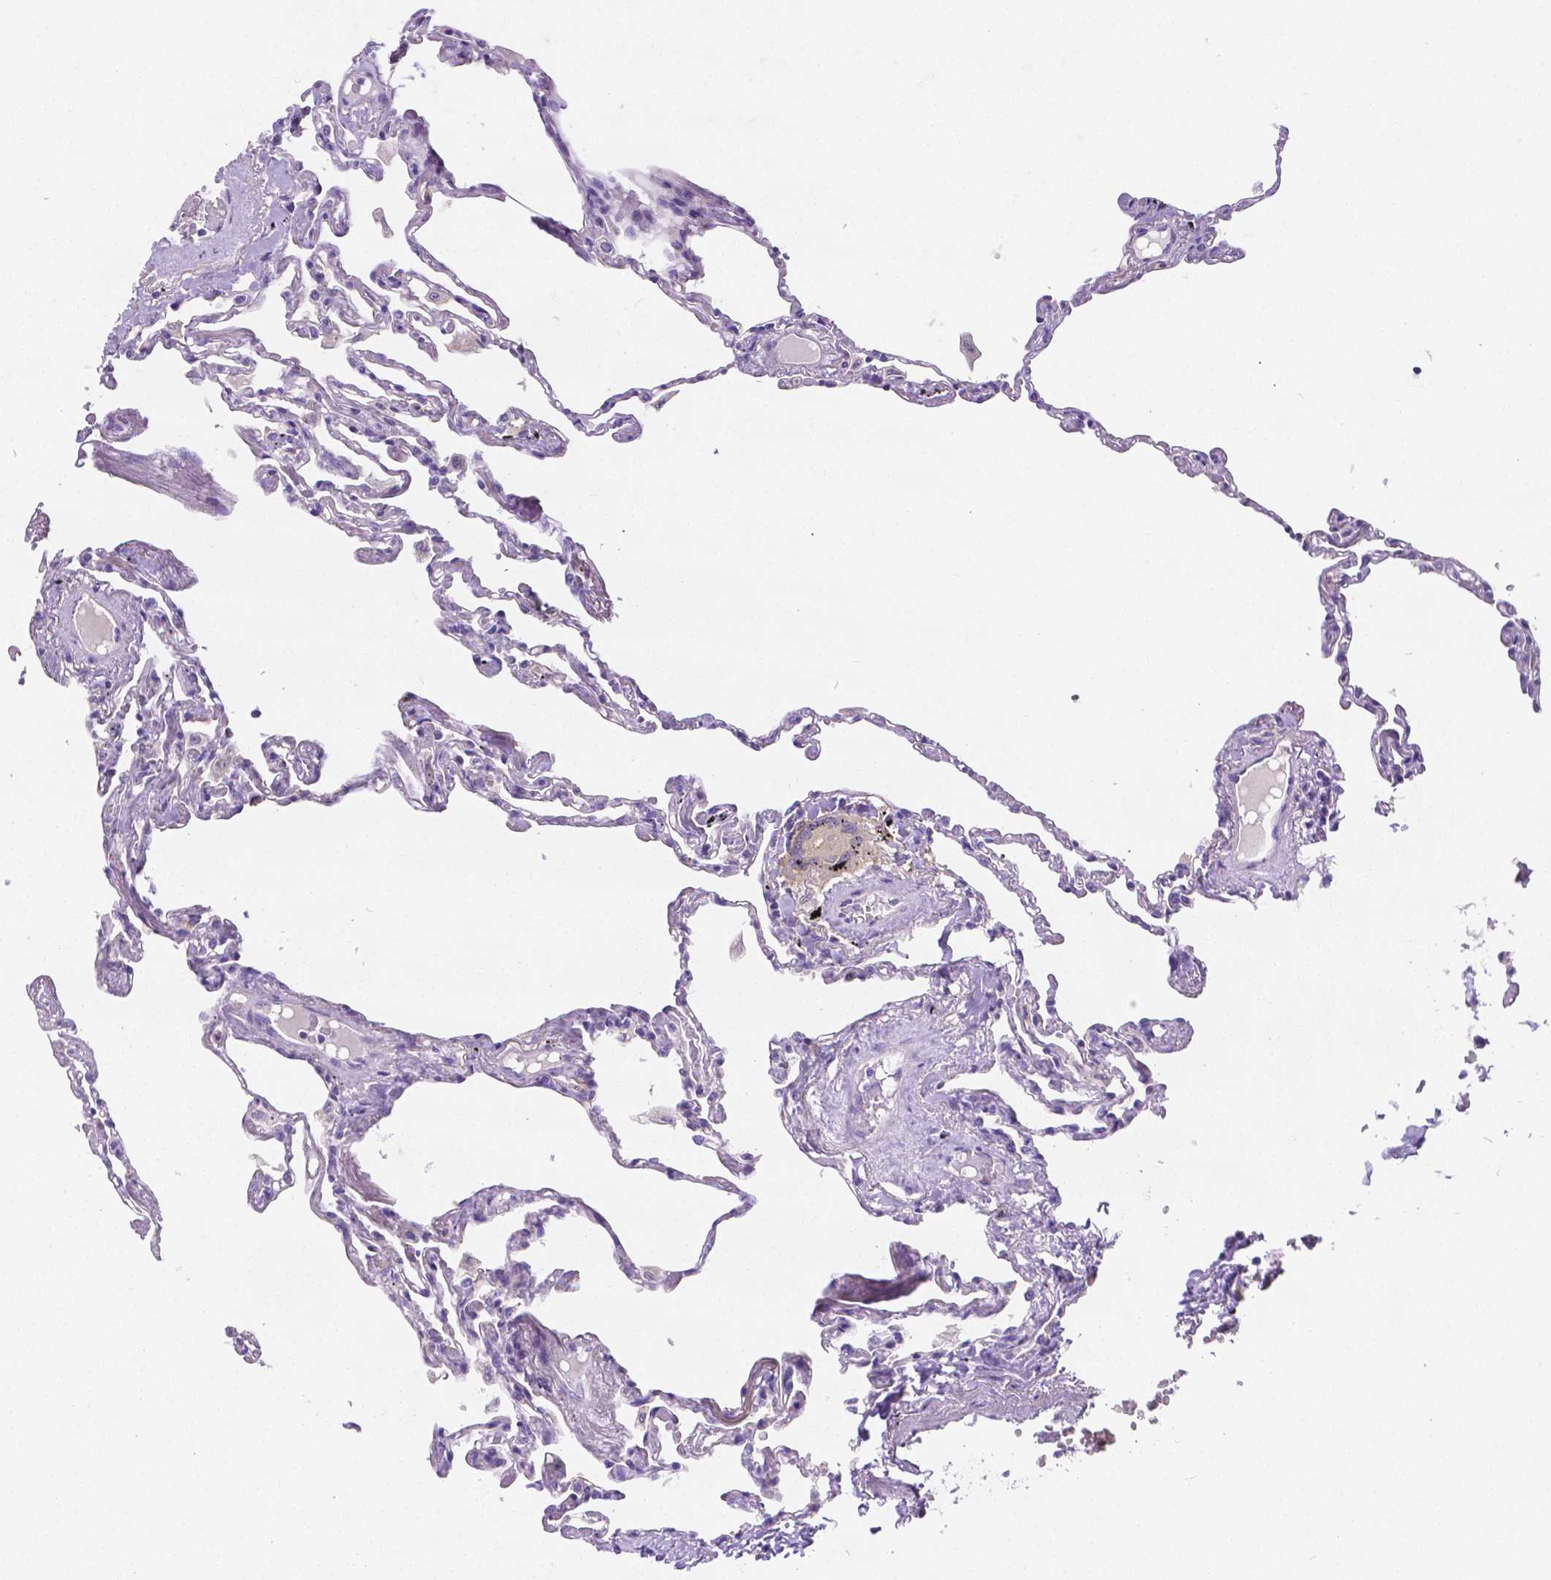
{"staining": {"intensity": "negative", "quantity": "none", "location": "none"}, "tissue": "lung", "cell_type": "Alveolar cells", "image_type": "normal", "snomed": [{"axis": "morphology", "description": "Normal tissue, NOS"}, {"axis": "topography", "description": "Lung"}], "caption": "Immunohistochemistry photomicrograph of benign human lung stained for a protein (brown), which demonstrates no staining in alveolar cells.", "gene": "NXPH2", "patient": {"sex": "female", "age": 67}}